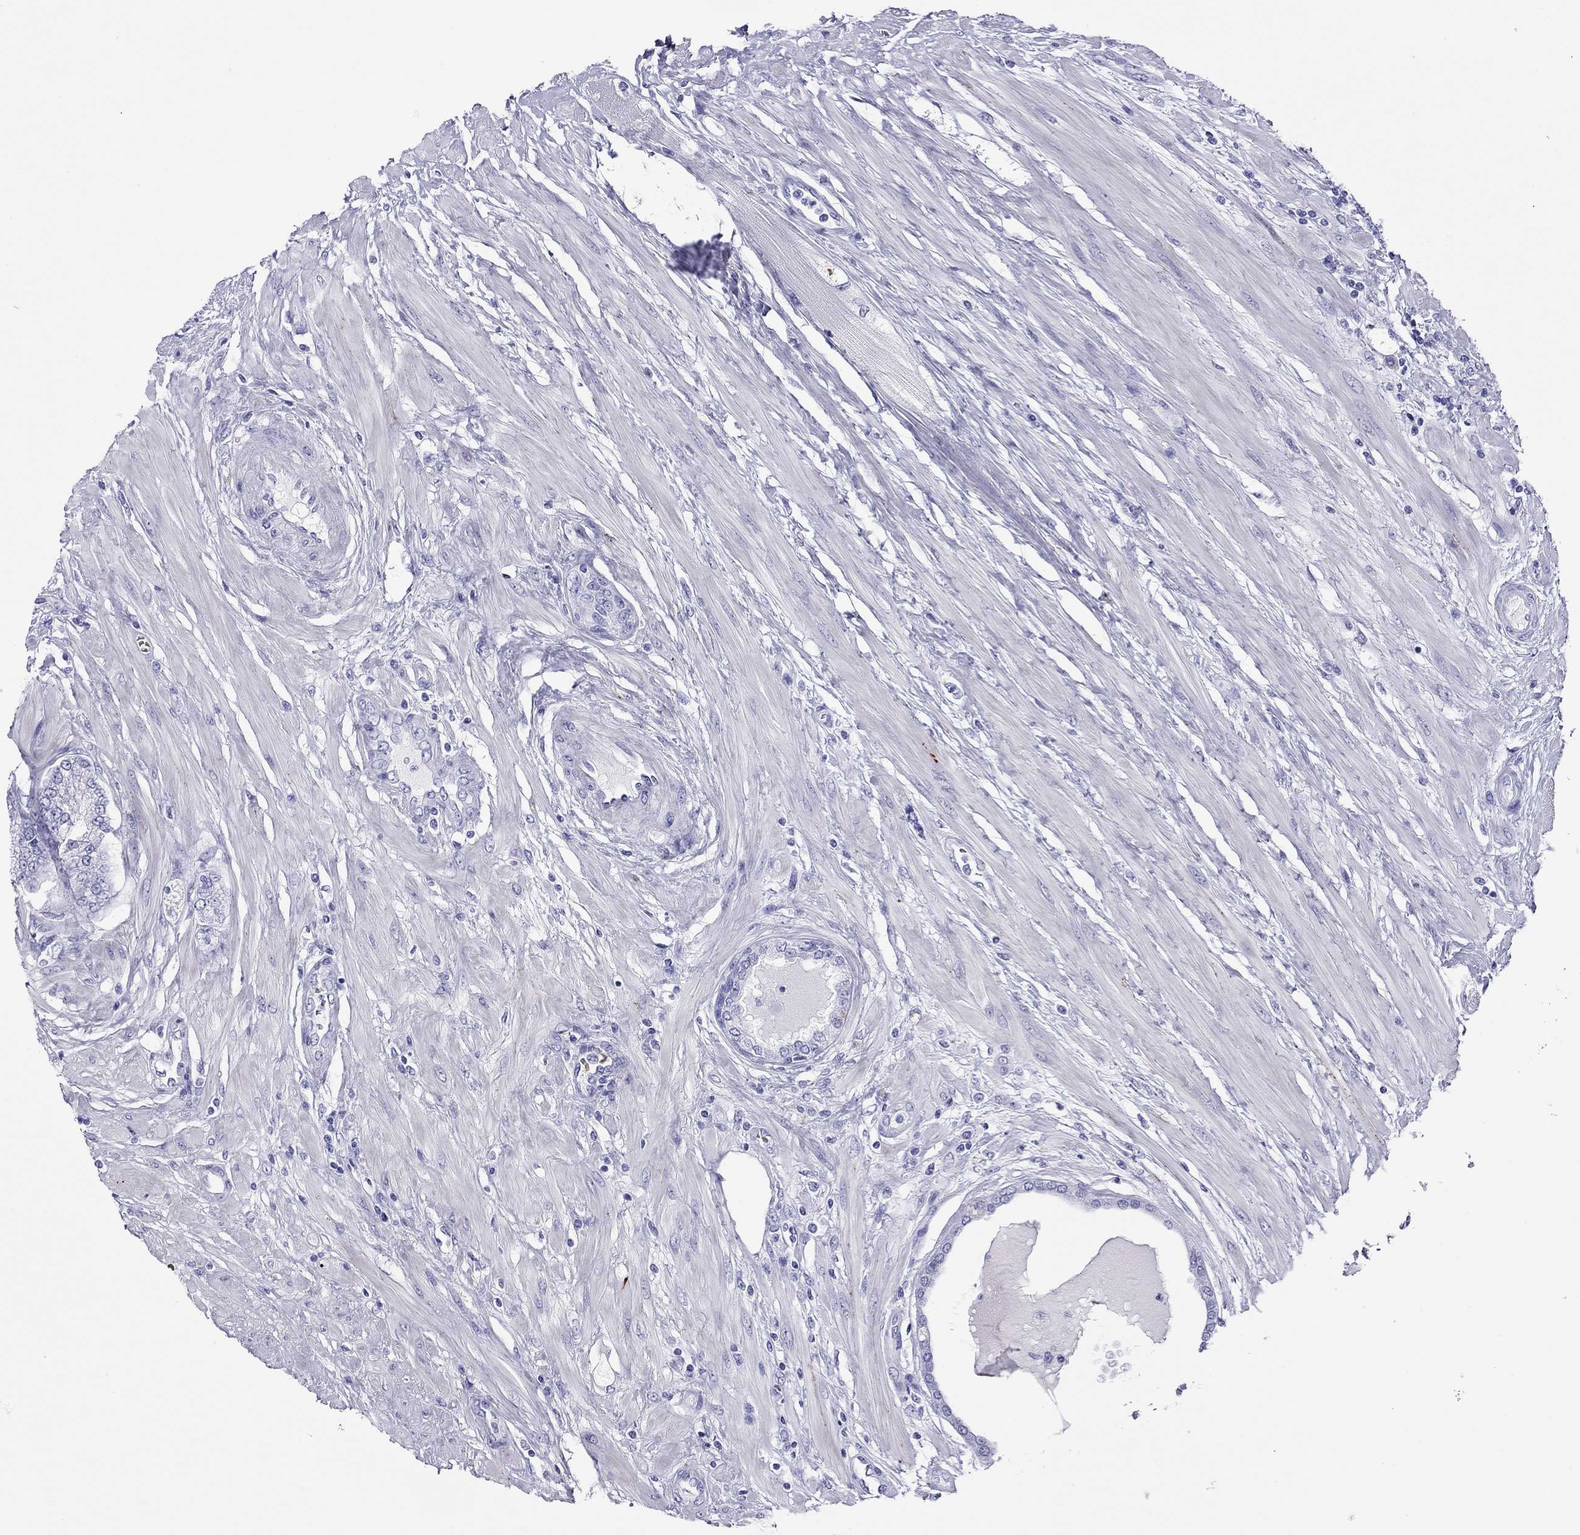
{"staining": {"intensity": "negative", "quantity": "none", "location": "none"}, "tissue": "prostate cancer", "cell_type": "Tumor cells", "image_type": "cancer", "snomed": [{"axis": "morphology", "description": "Adenocarcinoma, Low grade"}, {"axis": "topography", "description": "Prostate"}], "caption": "This is an immunohistochemistry (IHC) photomicrograph of human prostate cancer. There is no positivity in tumor cells.", "gene": "PTPRN", "patient": {"sex": "male", "age": 55}}